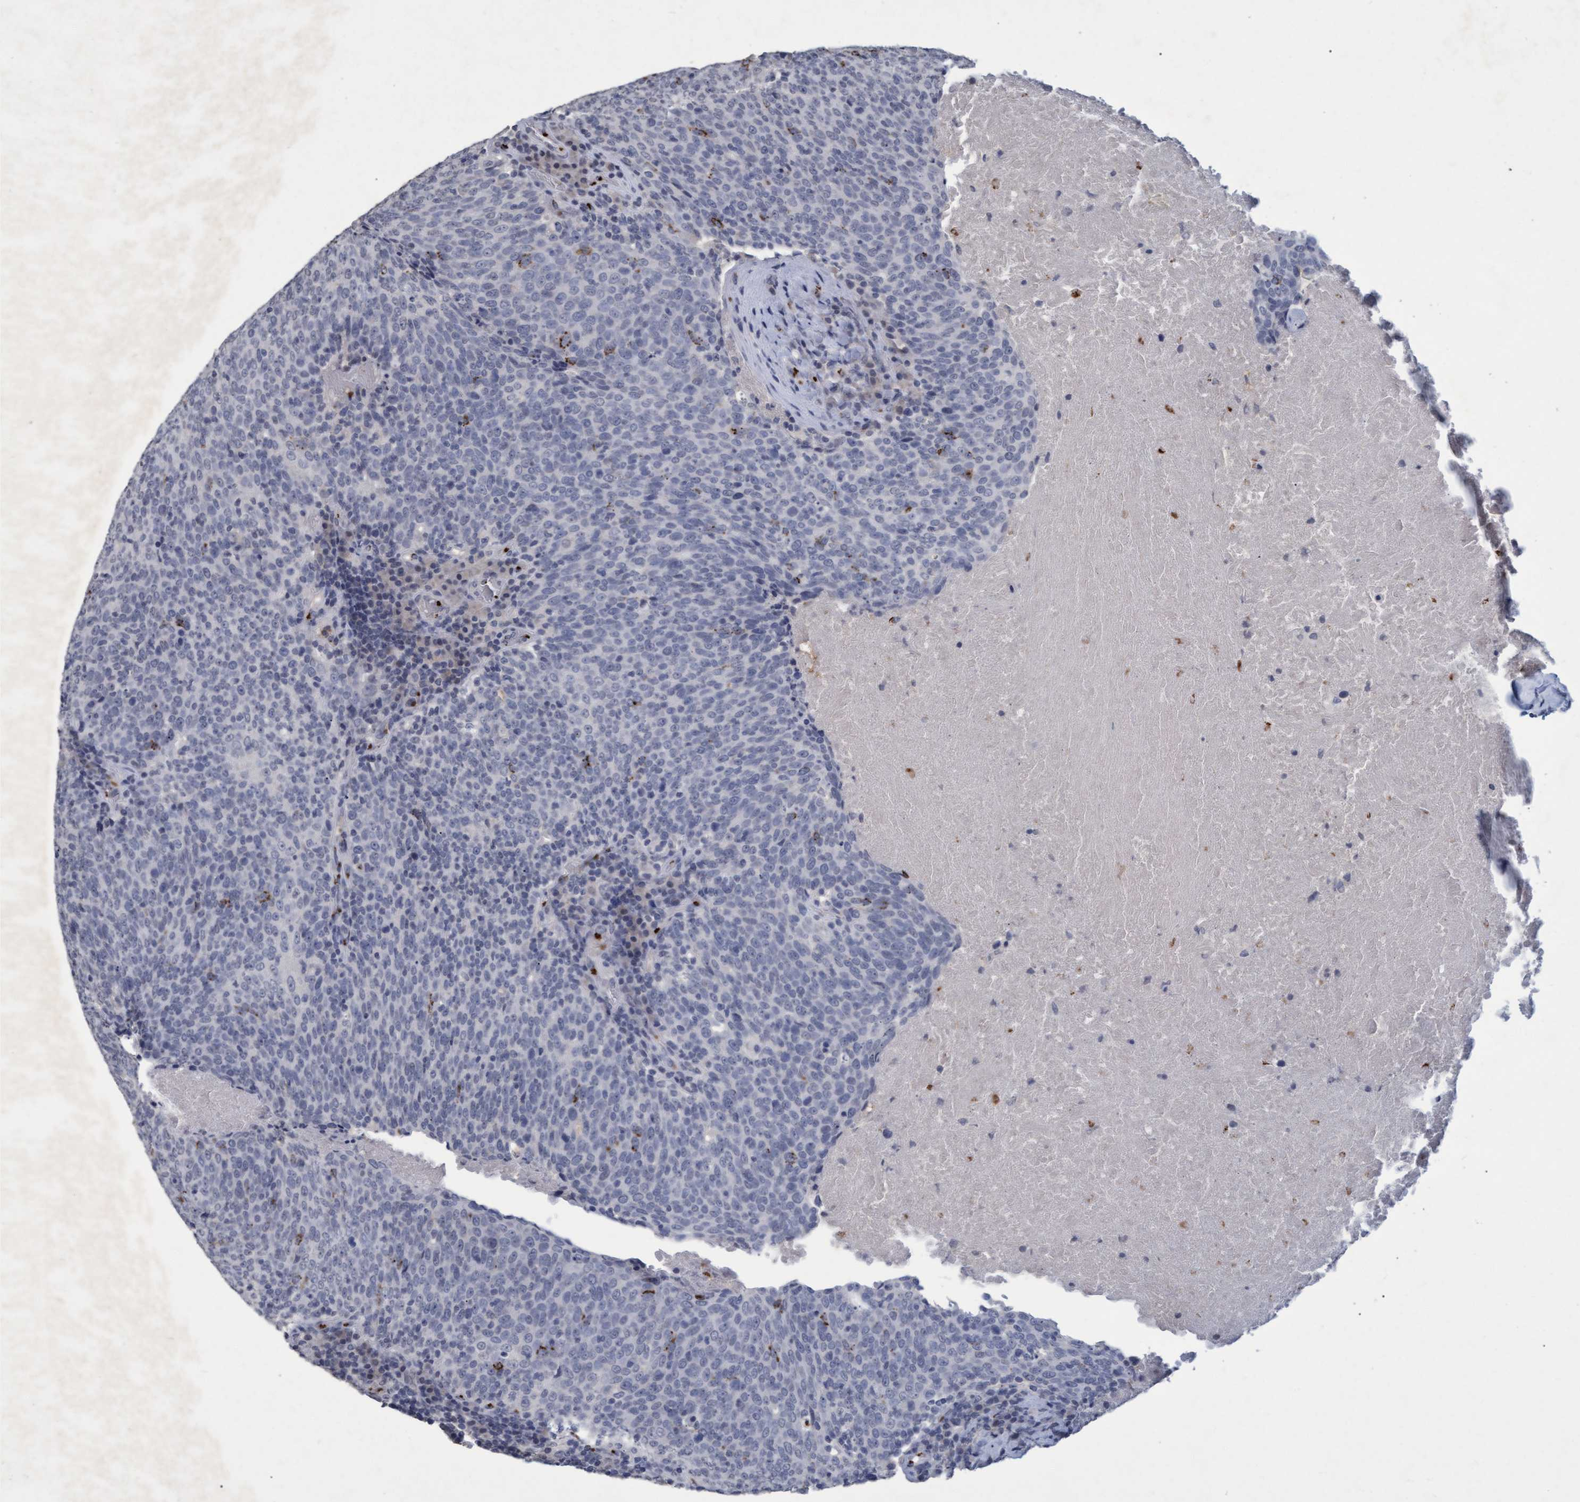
{"staining": {"intensity": "negative", "quantity": "none", "location": "none"}, "tissue": "head and neck cancer", "cell_type": "Tumor cells", "image_type": "cancer", "snomed": [{"axis": "morphology", "description": "Squamous cell carcinoma, NOS"}, {"axis": "morphology", "description": "Squamous cell carcinoma, metastatic, NOS"}, {"axis": "topography", "description": "Lymph node"}, {"axis": "topography", "description": "Head-Neck"}], "caption": "Micrograph shows no protein expression in tumor cells of head and neck cancer (metastatic squamous cell carcinoma) tissue.", "gene": "GALC", "patient": {"sex": "male", "age": 62}}